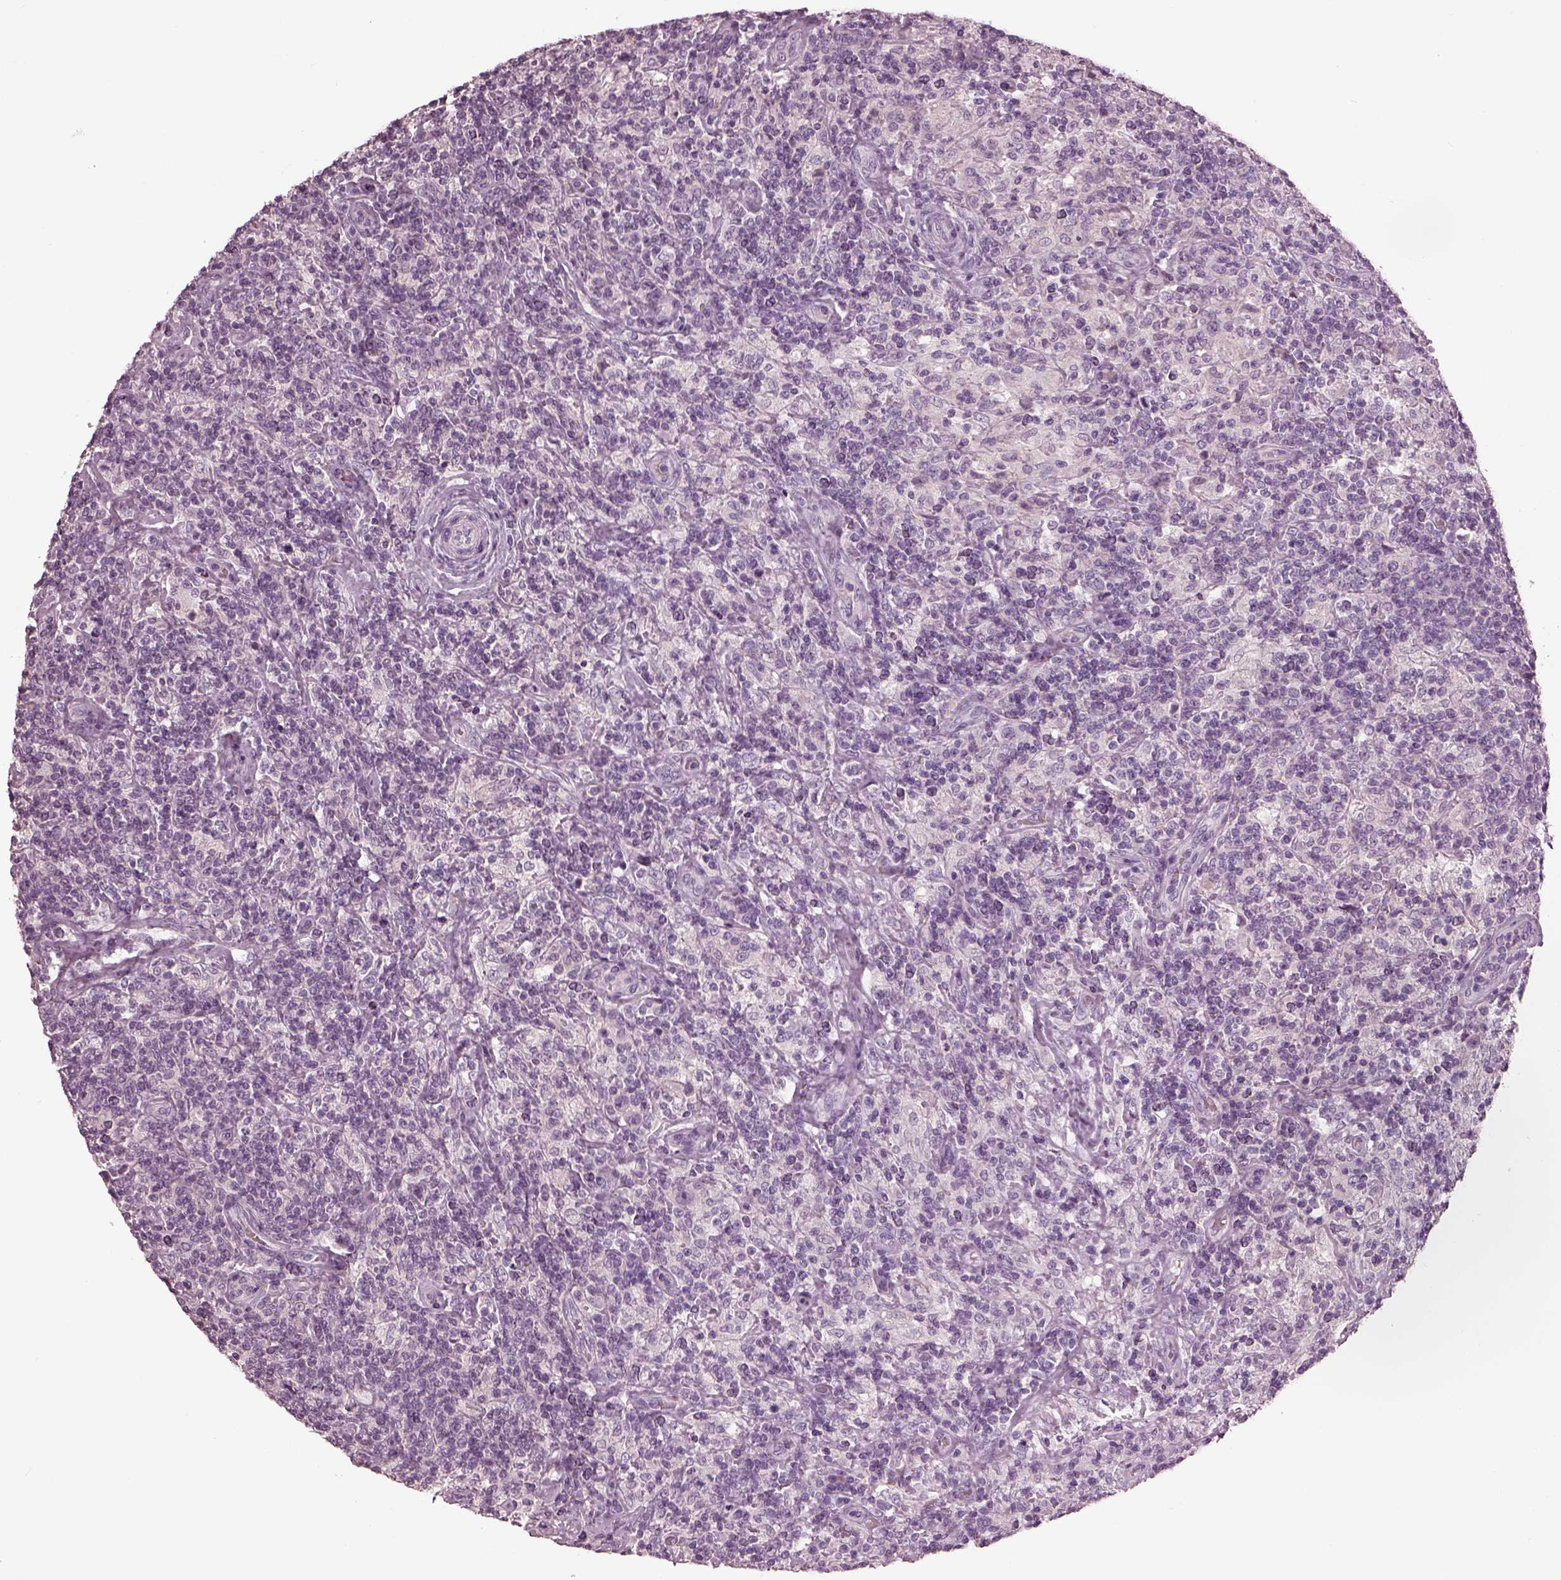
{"staining": {"intensity": "negative", "quantity": "none", "location": "none"}, "tissue": "lymphoma", "cell_type": "Tumor cells", "image_type": "cancer", "snomed": [{"axis": "morphology", "description": "Hodgkin's disease, NOS"}, {"axis": "topography", "description": "Lymph node"}], "caption": "Immunohistochemistry of Hodgkin's disease displays no expression in tumor cells.", "gene": "PACRG", "patient": {"sex": "male", "age": 70}}